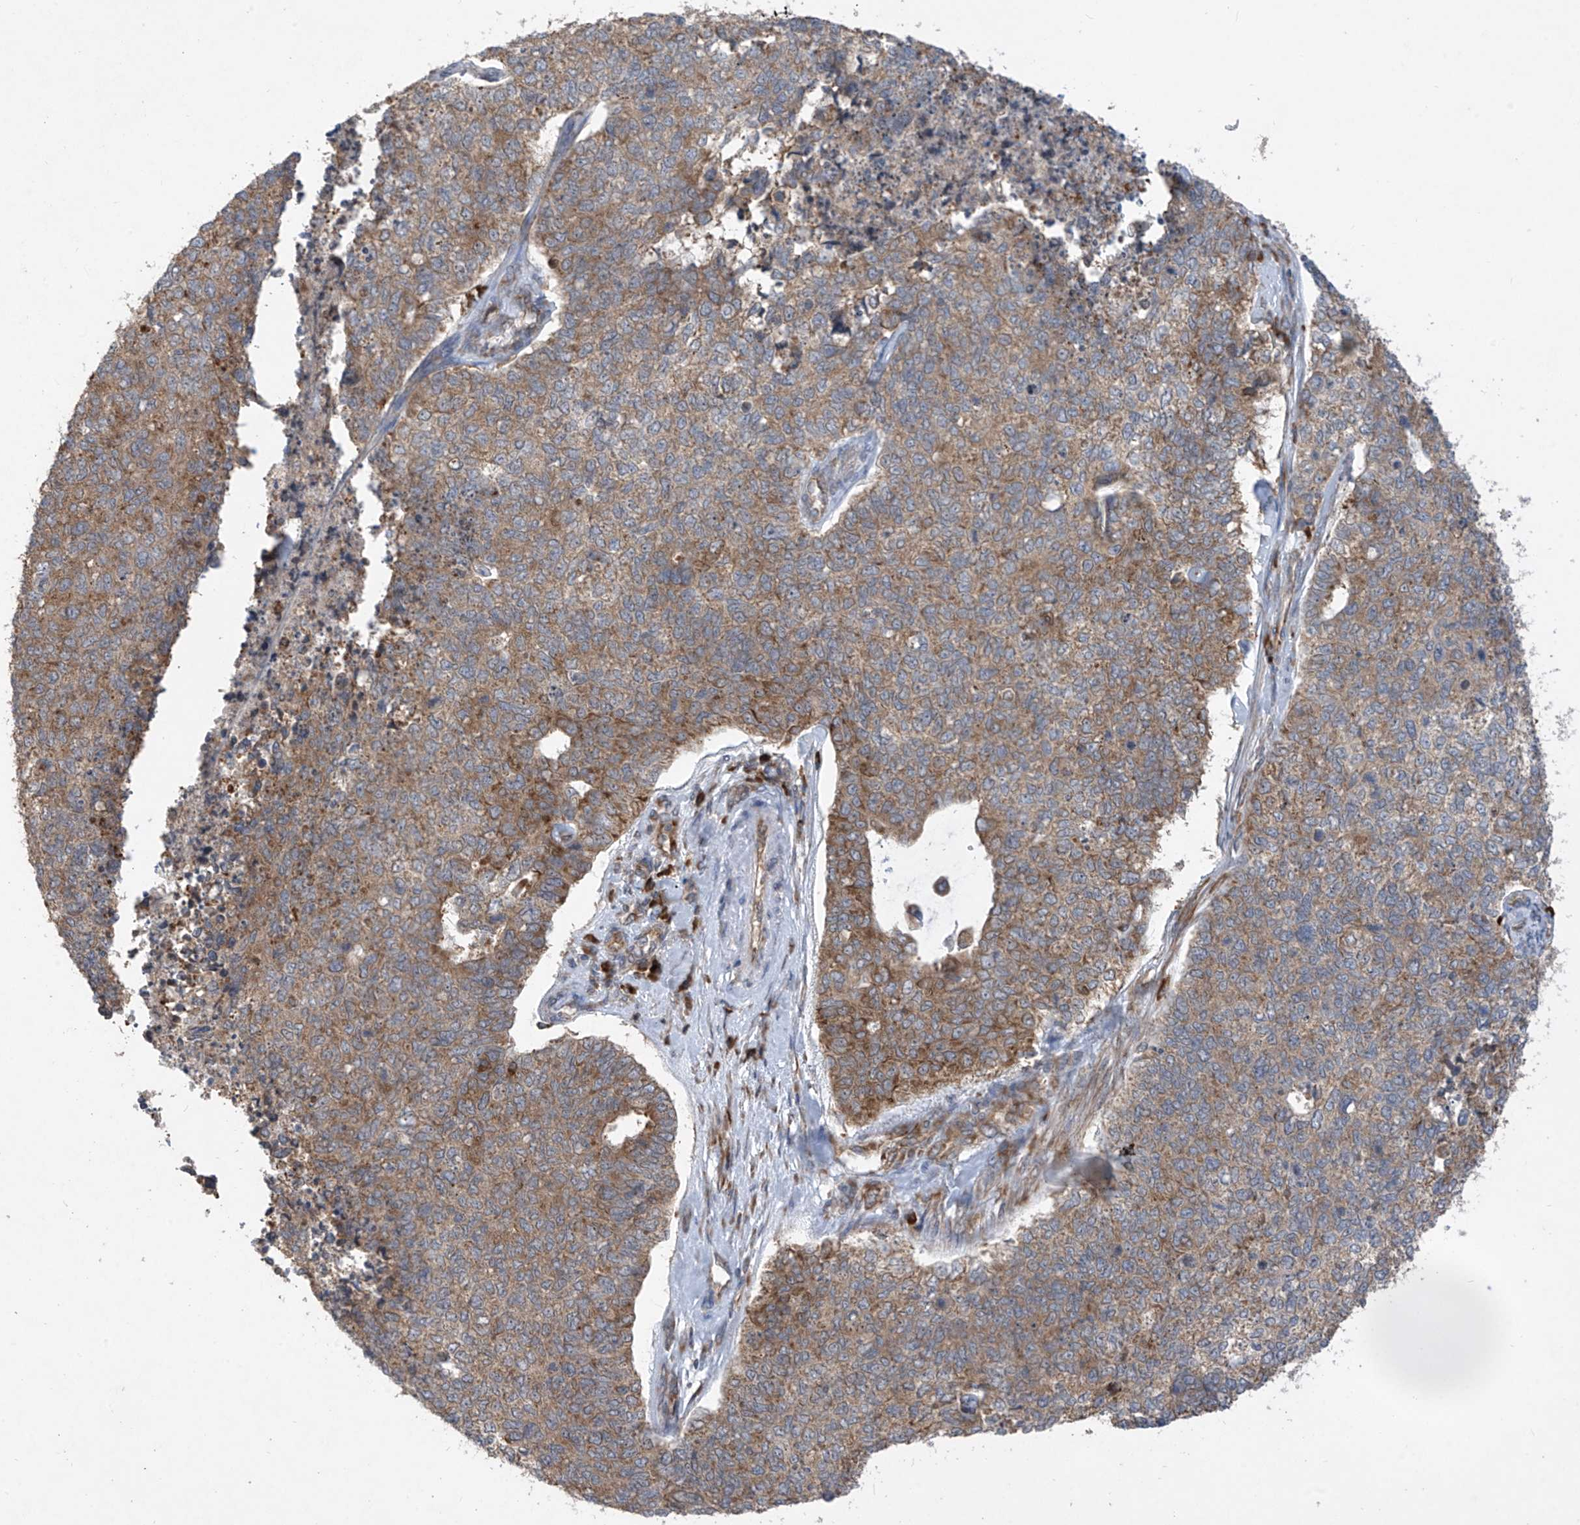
{"staining": {"intensity": "moderate", "quantity": "25%-75%", "location": "cytoplasmic/membranous"}, "tissue": "cervical cancer", "cell_type": "Tumor cells", "image_type": "cancer", "snomed": [{"axis": "morphology", "description": "Squamous cell carcinoma, NOS"}, {"axis": "topography", "description": "Cervix"}], "caption": "An immunohistochemistry micrograph of tumor tissue is shown. Protein staining in brown highlights moderate cytoplasmic/membranous positivity in squamous cell carcinoma (cervical) within tumor cells. Nuclei are stained in blue.", "gene": "RPL34", "patient": {"sex": "female", "age": 63}}